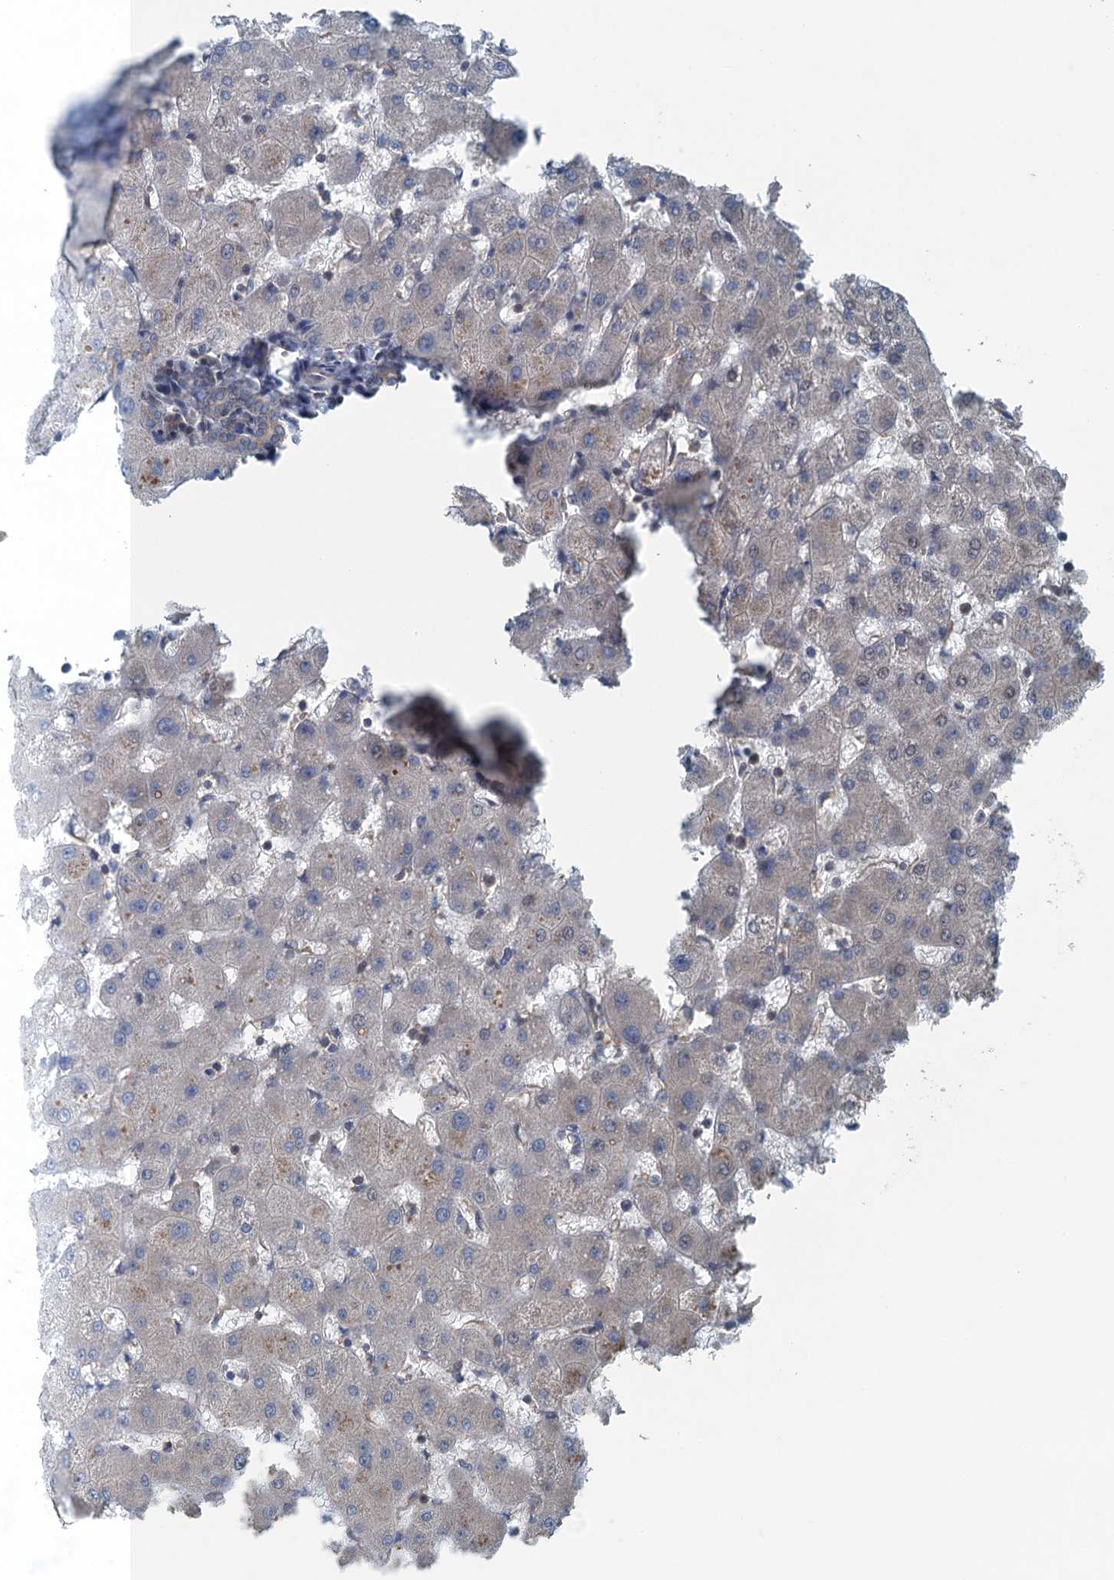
{"staining": {"intensity": "negative", "quantity": "none", "location": "none"}, "tissue": "liver", "cell_type": "Cholangiocytes", "image_type": "normal", "snomed": [{"axis": "morphology", "description": "Normal tissue, NOS"}, {"axis": "topography", "description": "Liver"}], "caption": "High power microscopy micrograph of an IHC image of benign liver, revealing no significant staining in cholangiocytes. (DAB immunohistochemistry visualized using brightfield microscopy, high magnification).", "gene": "TRAPPC8", "patient": {"sex": "female", "age": 63}}